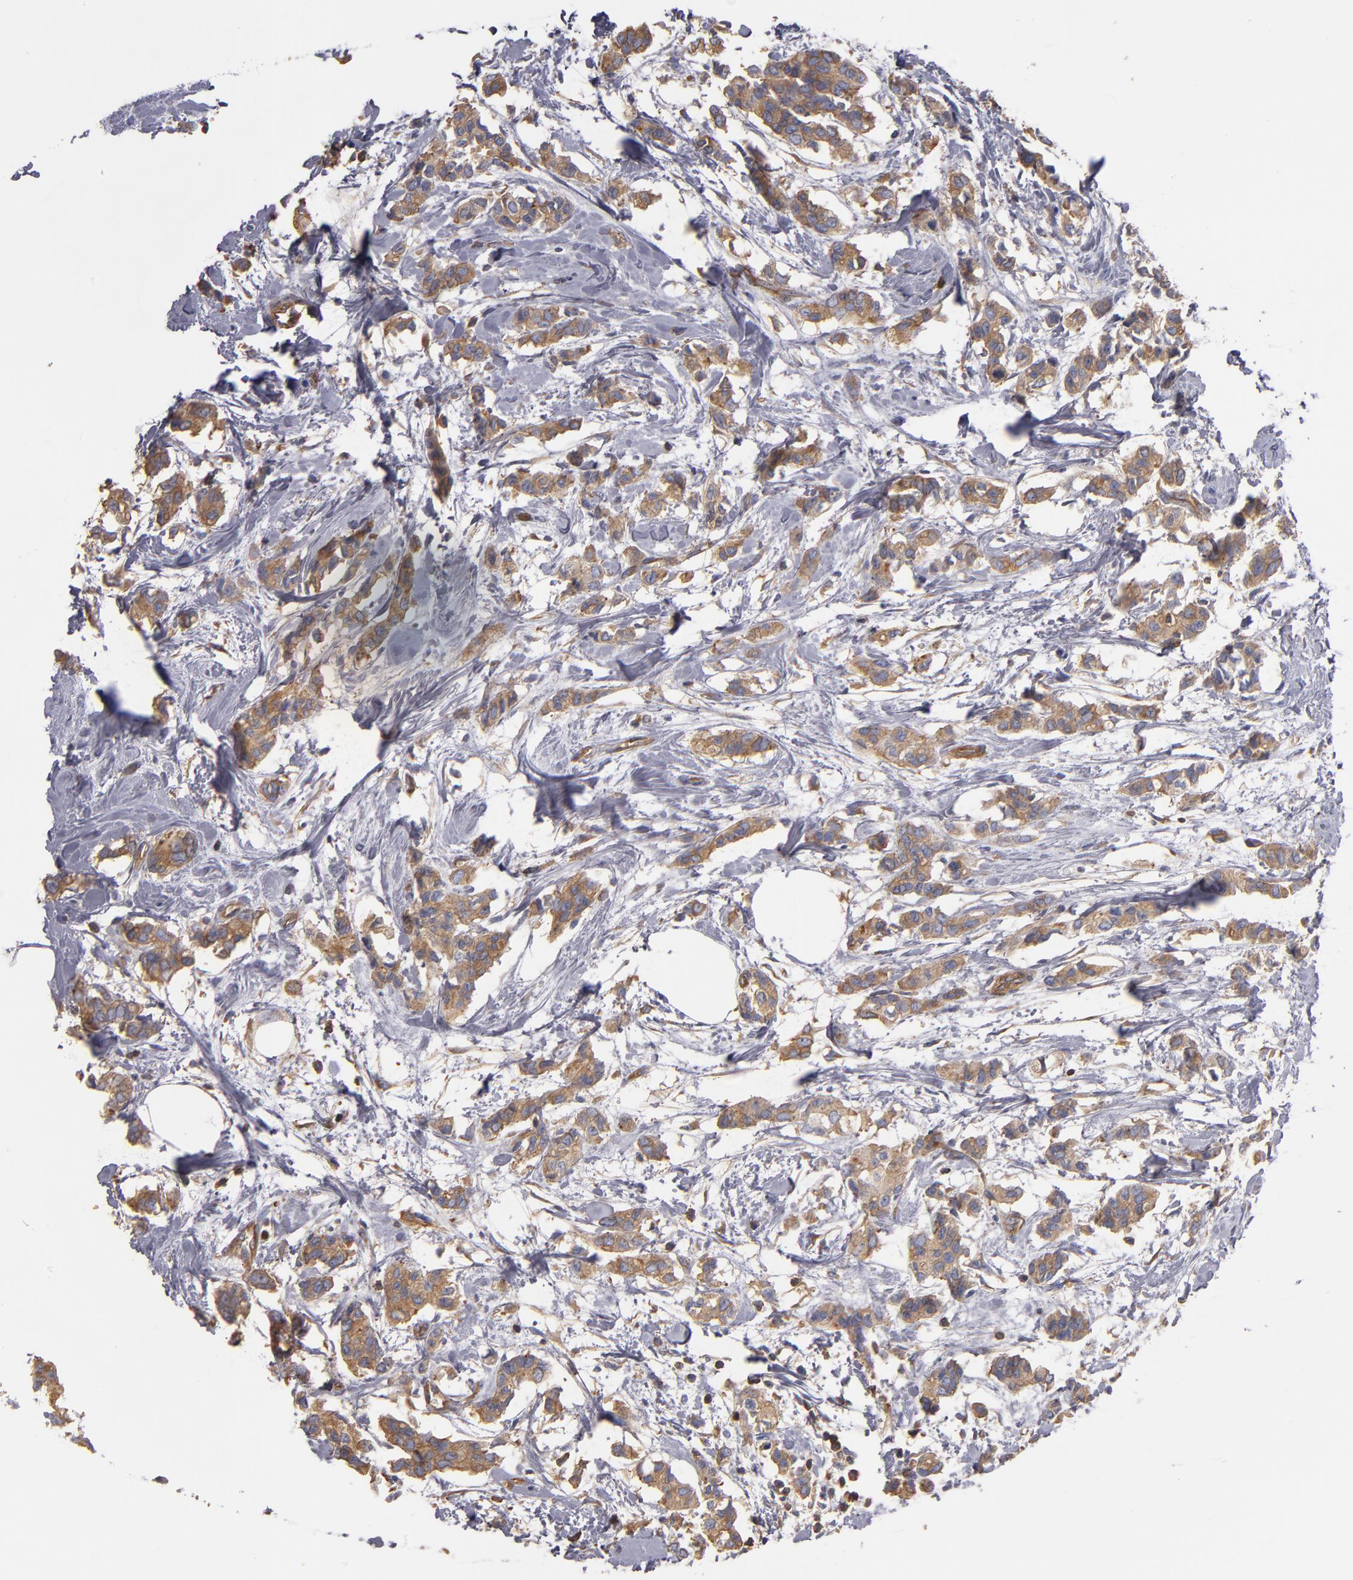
{"staining": {"intensity": "weak", "quantity": ">75%", "location": "cytoplasmic/membranous"}, "tissue": "breast cancer", "cell_type": "Tumor cells", "image_type": "cancer", "snomed": [{"axis": "morphology", "description": "Duct carcinoma"}, {"axis": "topography", "description": "Breast"}], "caption": "Protein staining of breast invasive ductal carcinoma tissue displays weak cytoplasmic/membranous expression in approximately >75% of tumor cells.", "gene": "ESYT2", "patient": {"sex": "female", "age": 84}}